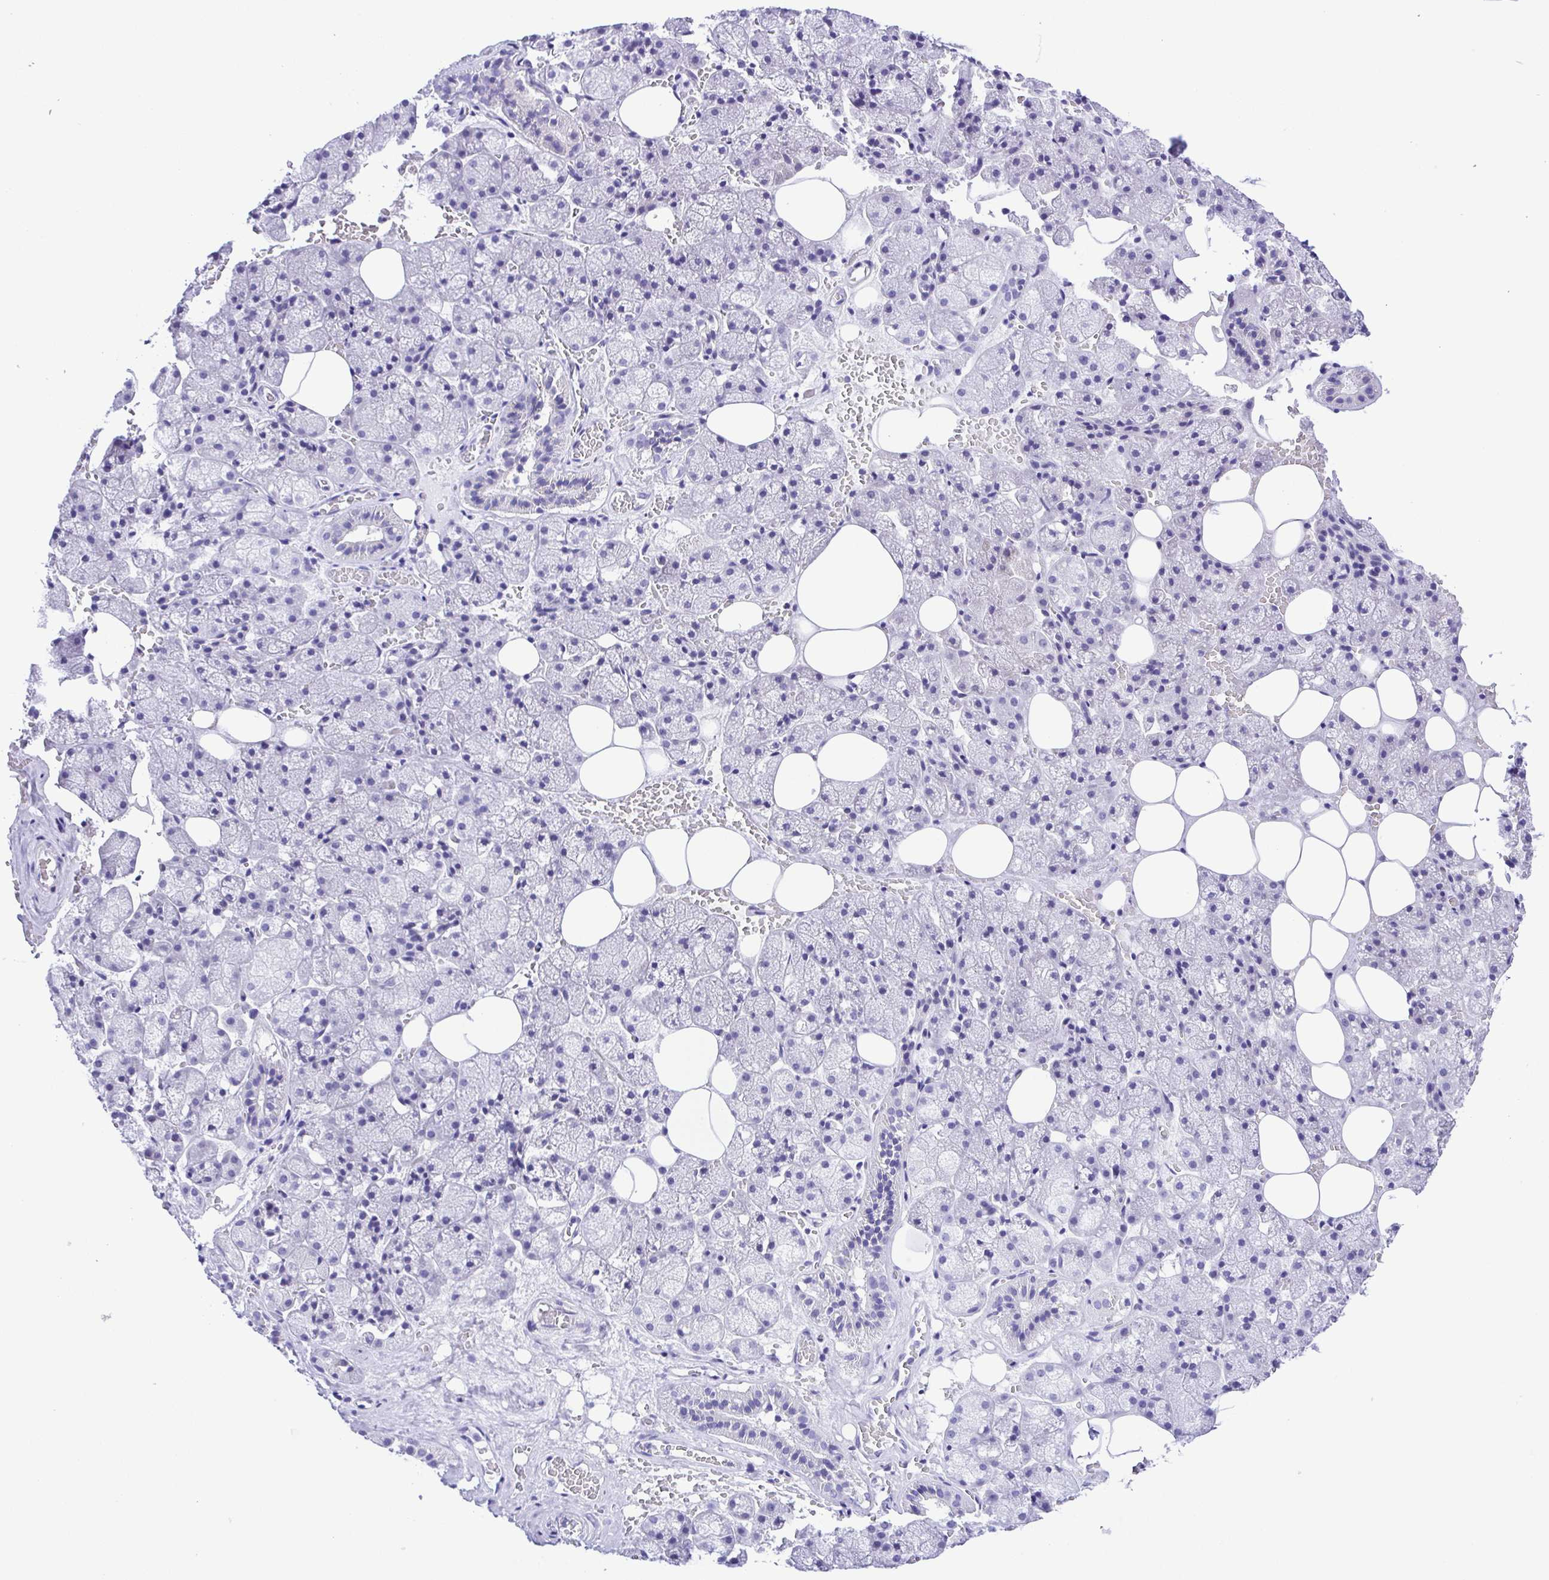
{"staining": {"intensity": "negative", "quantity": "none", "location": "none"}, "tissue": "salivary gland", "cell_type": "Glandular cells", "image_type": "normal", "snomed": [{"axis": "morphology", "description": "Normal tissue, NOS"}, {"axis": "topography", "description": "Salivary gland"}, {"axis": "topography", "description": "Peripheral nerve tissue"}], "caption": "IHC of unremarkable salivary gland reveals no staining in glandular cells.", "gene": "PAK3", "patient": {"sex": "male", "age": 38}}